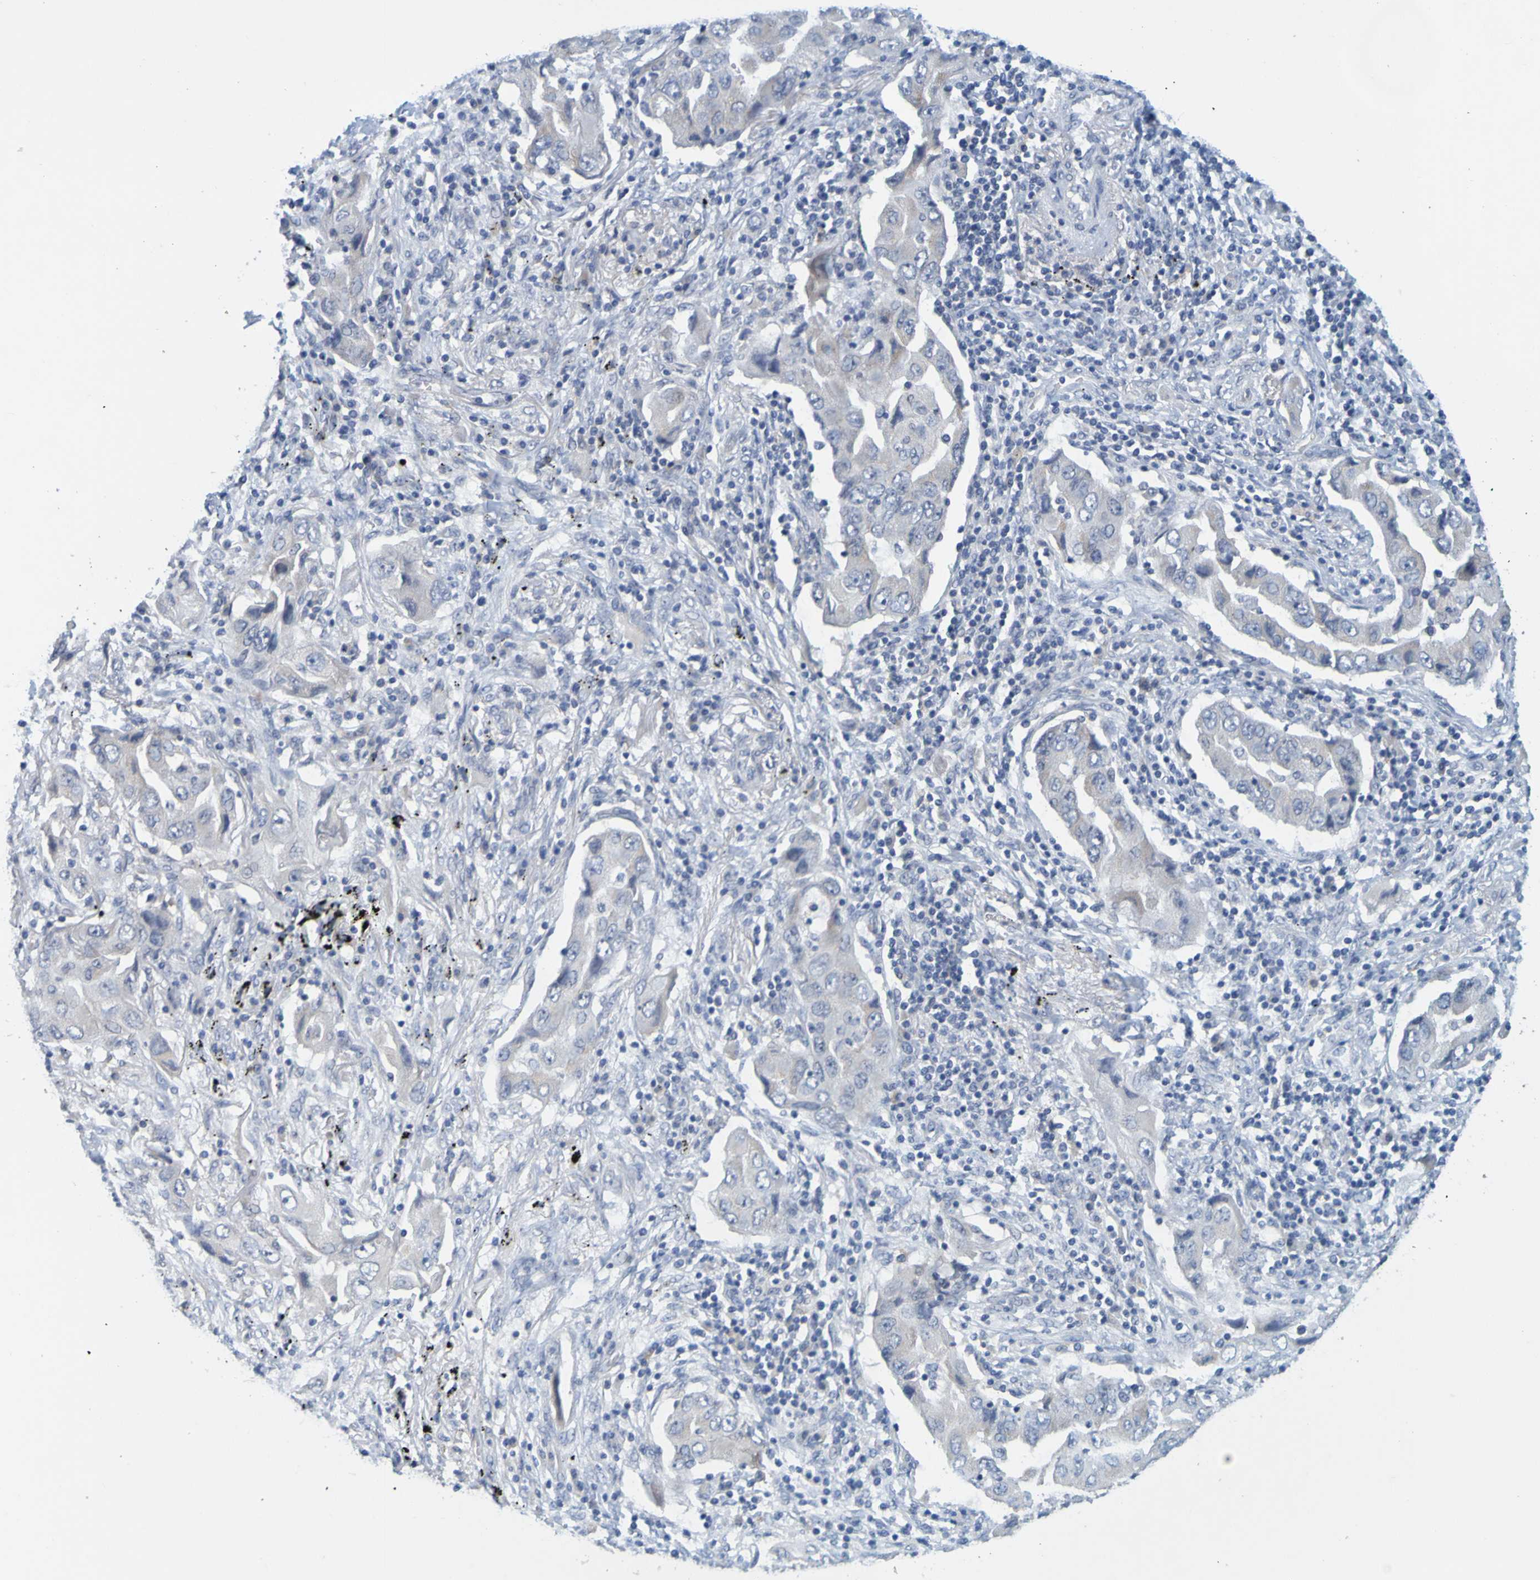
{"staining": {"intensity": "negative", "quantity": "none", "location": "none"}, "tissue": "lung cancer", "cell_type": "Tumor cells", "image_type": "cancer", "snomed": [{"axis": "morphology", "description": "Adenocarcinoma, NOS"}, {"axis": "topography", "description": "Lung"}], "caption": "Immunohistochemistry image of neoplastic tissue: lung cancer (adenocarcinoma) stained with DAB (3,3'-diaminobenzidine) displays no significant protein expression in tumor cells.", "gene": "ENDOU", "patient": {"sex": "female", "age": 65}}